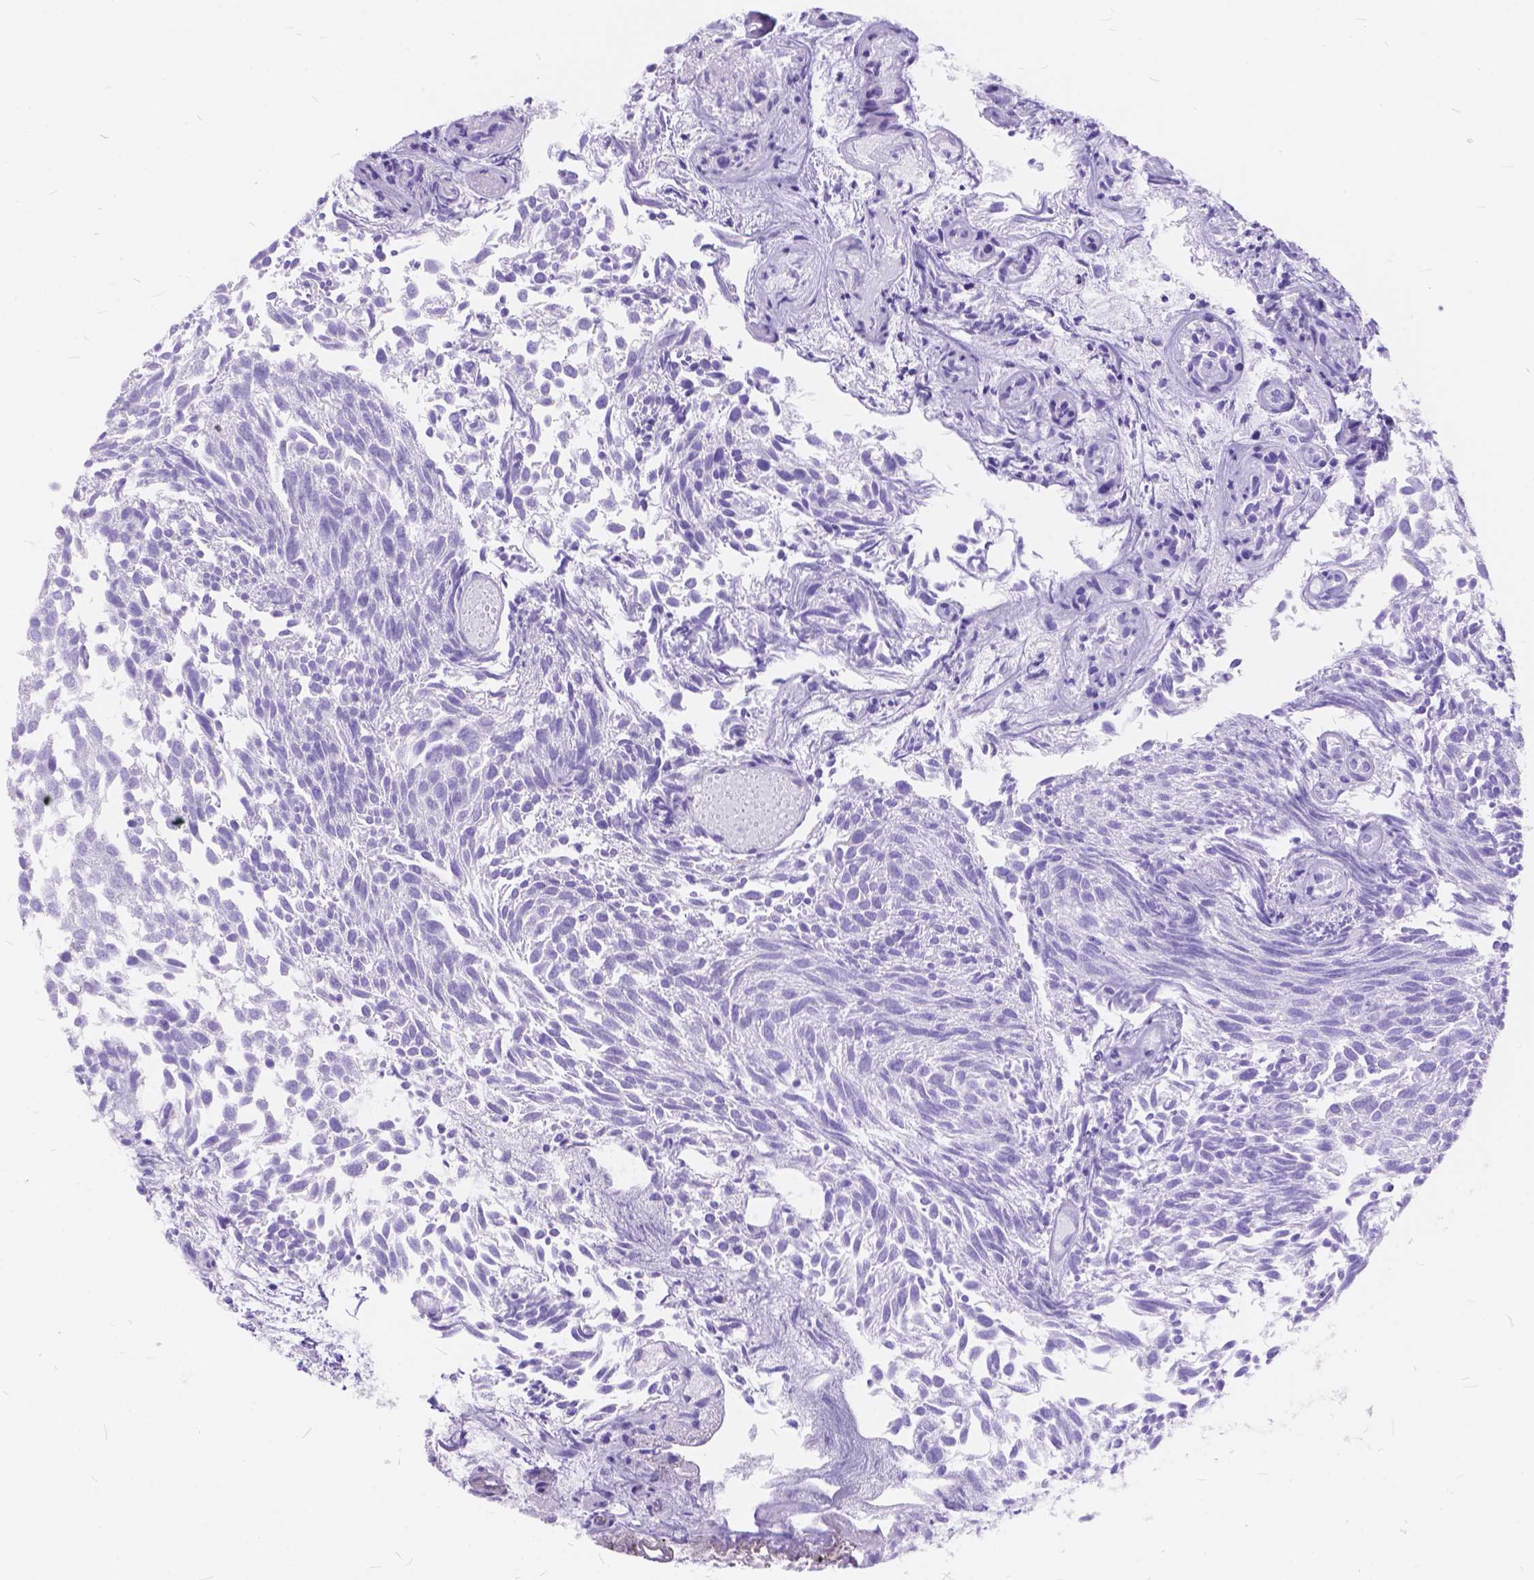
{"staining": {"intensity": "negative", "quantity": "none", "location": "none"}, "tissue": "urothelial cancer", "cell_type": "Tumor cells", "image_type": "cancer", "snomed": [{"axis": "morphology", "description": "Urothelial carcinoma, Low grade"}, {"axis": "topography", "description": "Urinary bladder"}], "caption": "An immunohistochemistry image of urothelial cancer is shown. There is no staining in tumor cells of urothelial cancer.", "gene": "FOXL2", "patient": {"sex": "male", "age": 70}}